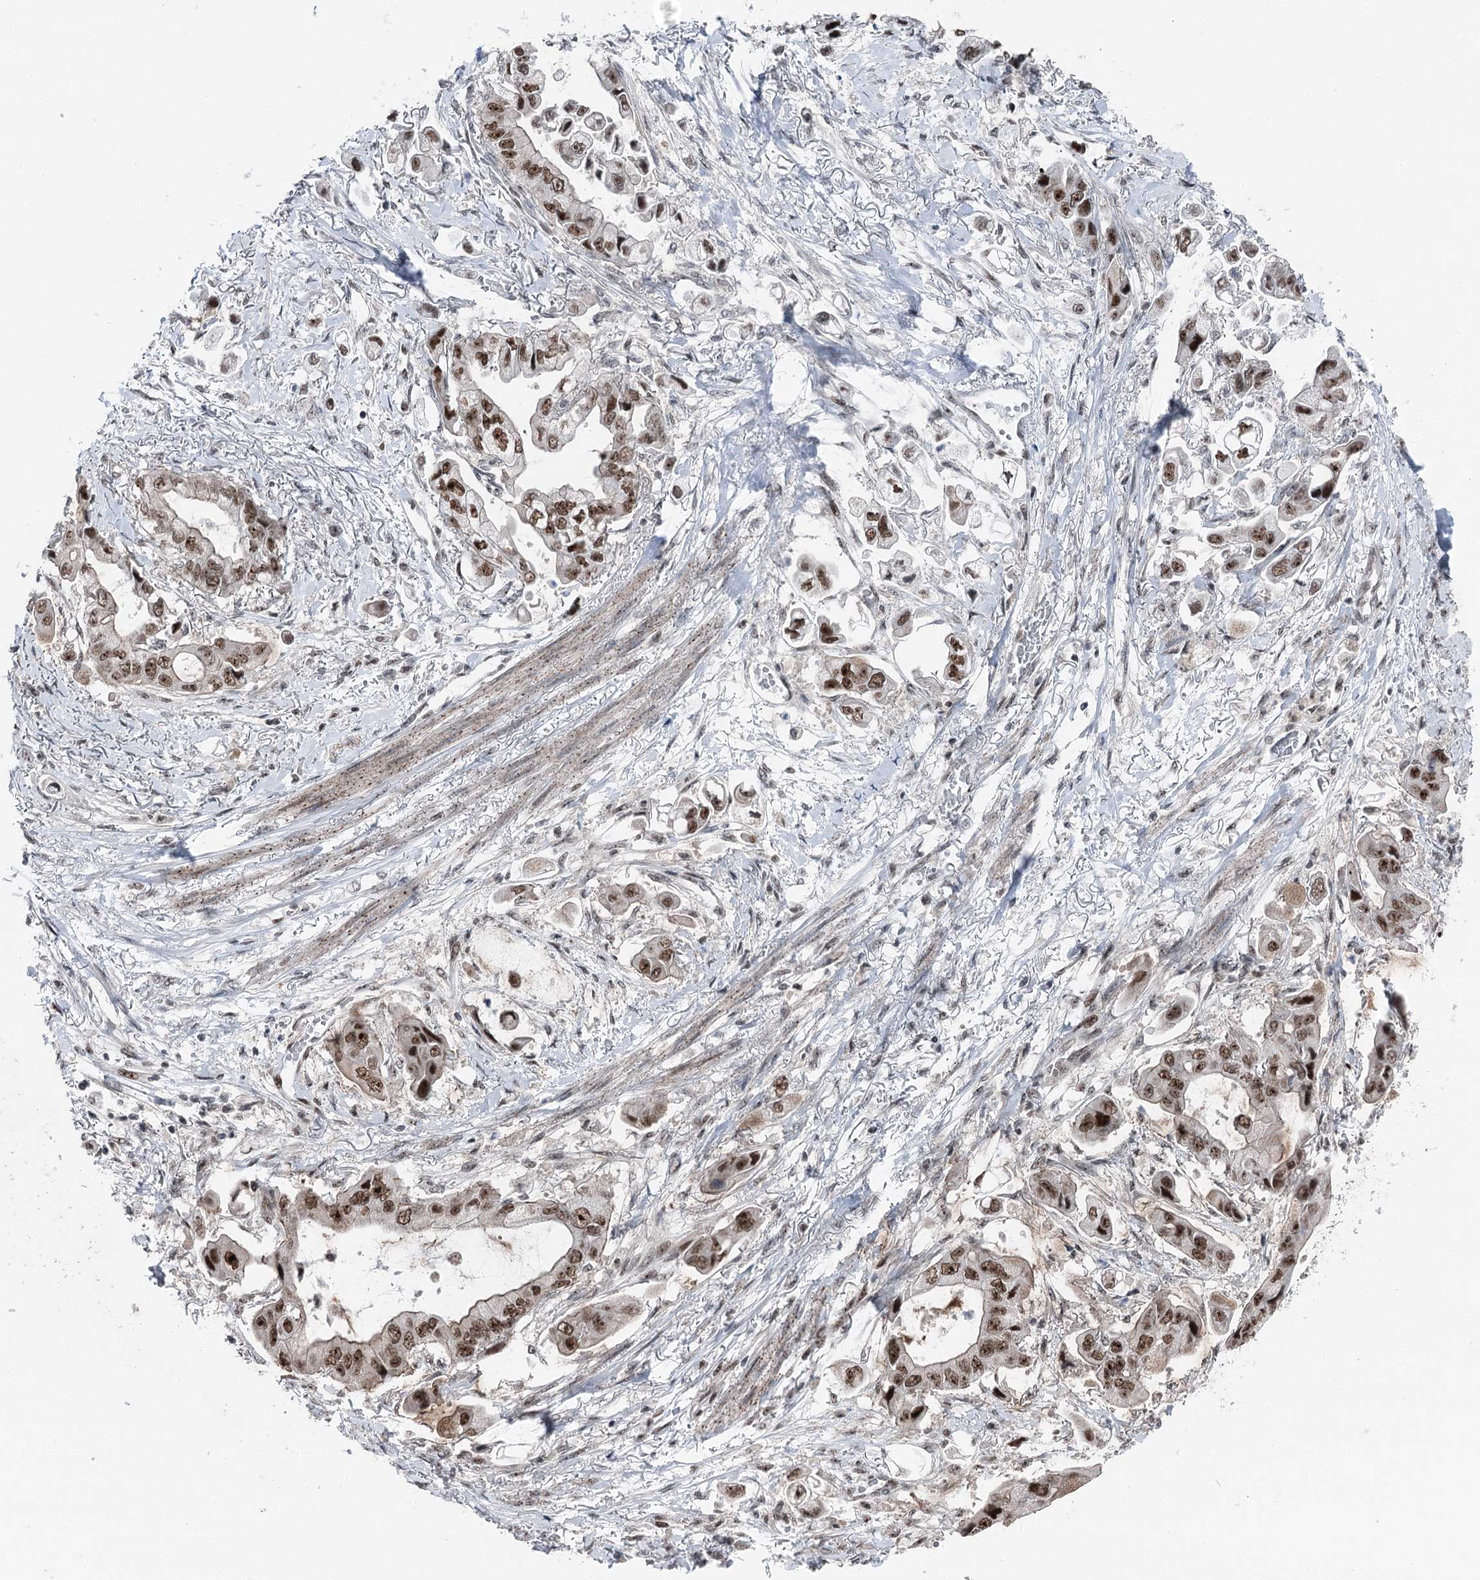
{"staining": {"intensity": "moderate", "quantity": ">75%", "location": "nuclear"}, "tissue": "stomach cancer", "cell_type": "Tumor cells", "image_type": "cancer", "snomed": [{"axis": "morphology", "description": "Adenocarcinoma, NOS"}, {"axis": "topography", "description": "Stomach"}], "caption": "Tumor cells show medium levels of moderate nuclear staining in about >75% of cells in human stomach cancer (adenocarcinoma).", "gene": "POLR2H", "patient": {"sex": "male", "age": 62}}